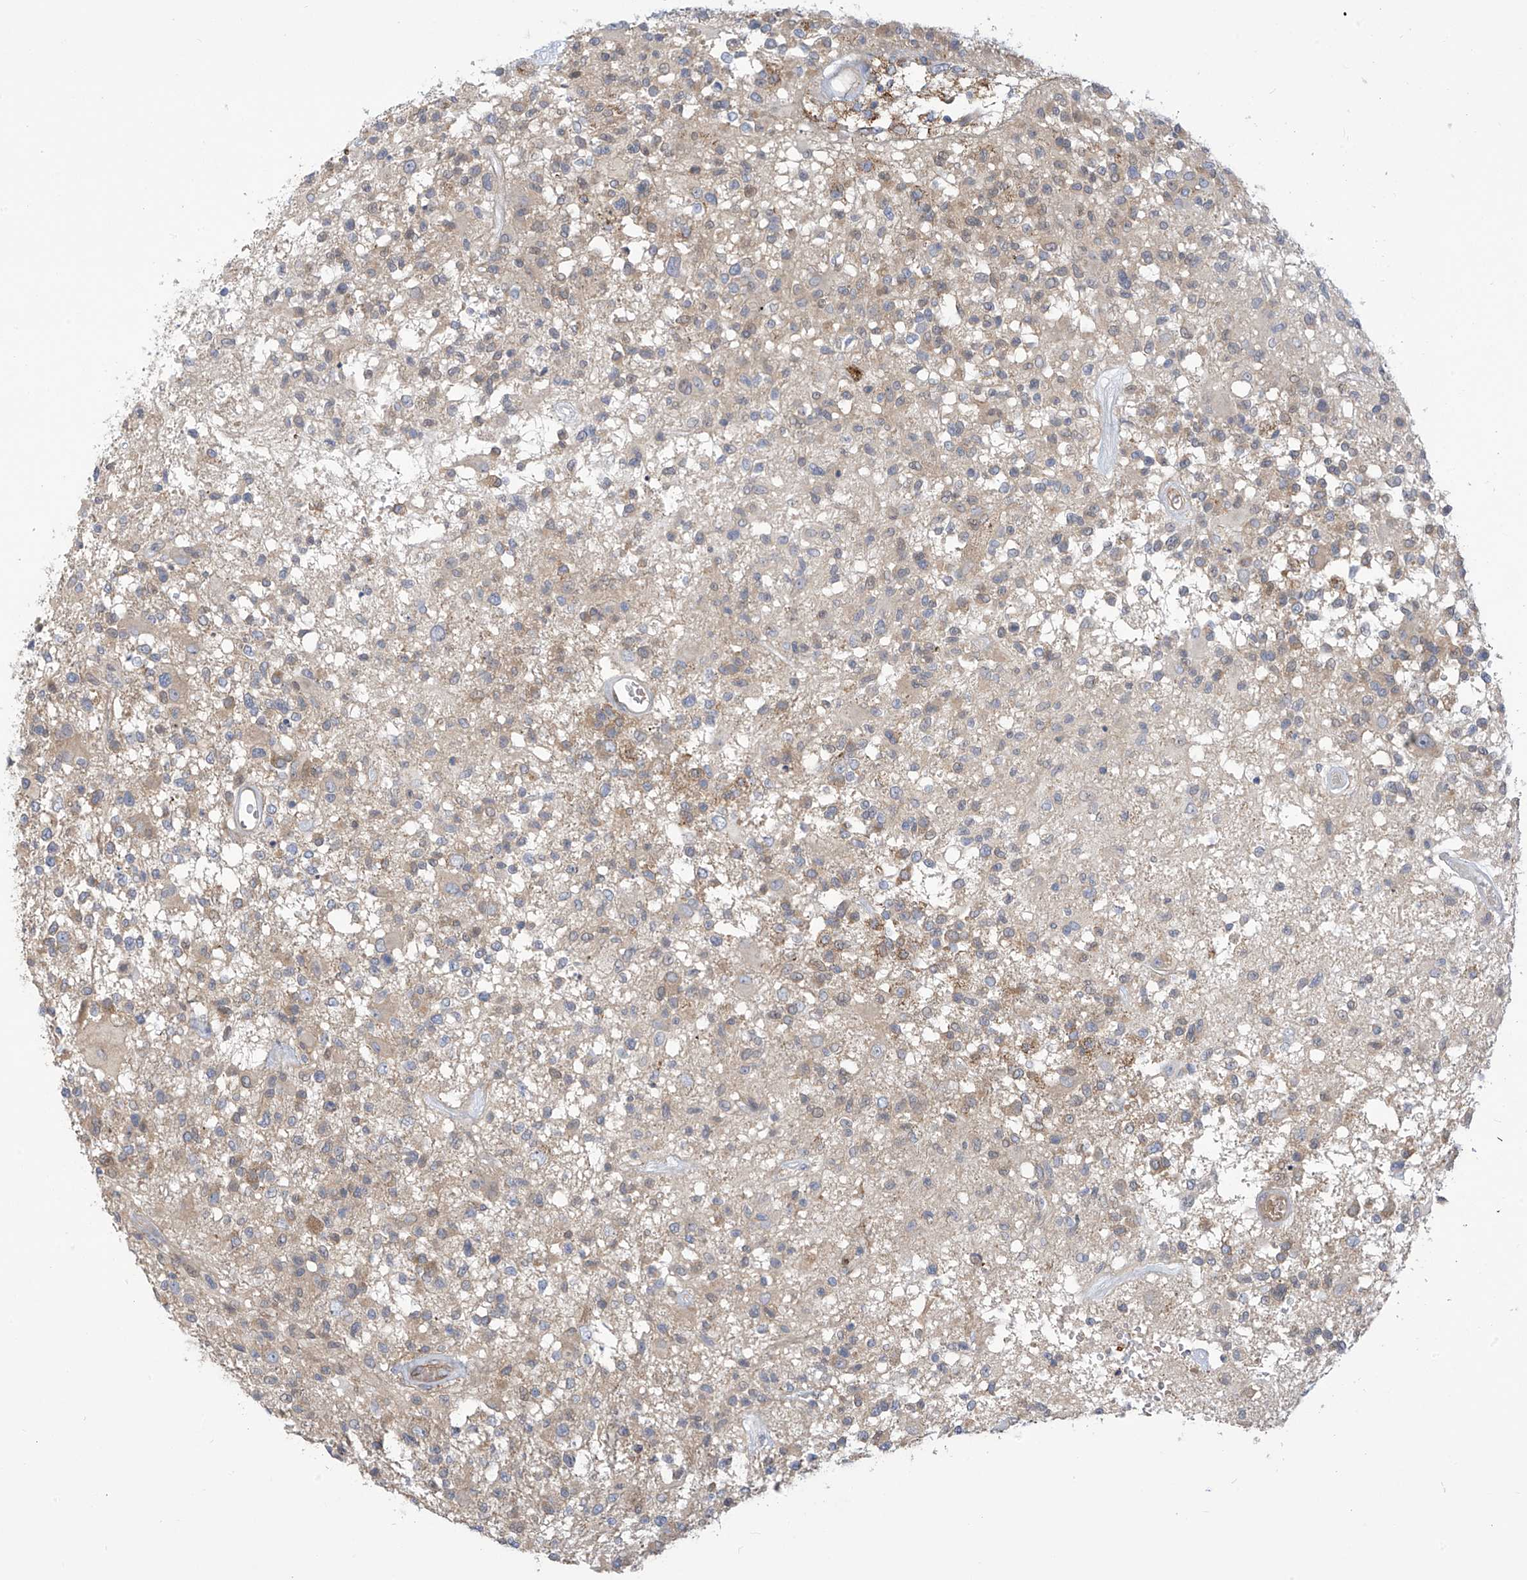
{"staining": {"intensity": "weak", "quantity": "<25%", "location": "cytoplasmic/membranous"}, "tissue": "glioma", "cell_type": "Tumor cells", "image_type": "cancer", "snomed": [{"axis": "morphology", "description": "Glioma, malignant, High grade"}, {"axis": "morphology", "description": "Glioblastoma, NOS"}, {"axis": "topography", "description": "Brain"}], "caption": "The image demonstrates no staining of tumor cells in glioblastoma. Nuclei are stained in blue.", "gene": "ADAT2", "patient": {"sex": "male", "age": 60}}